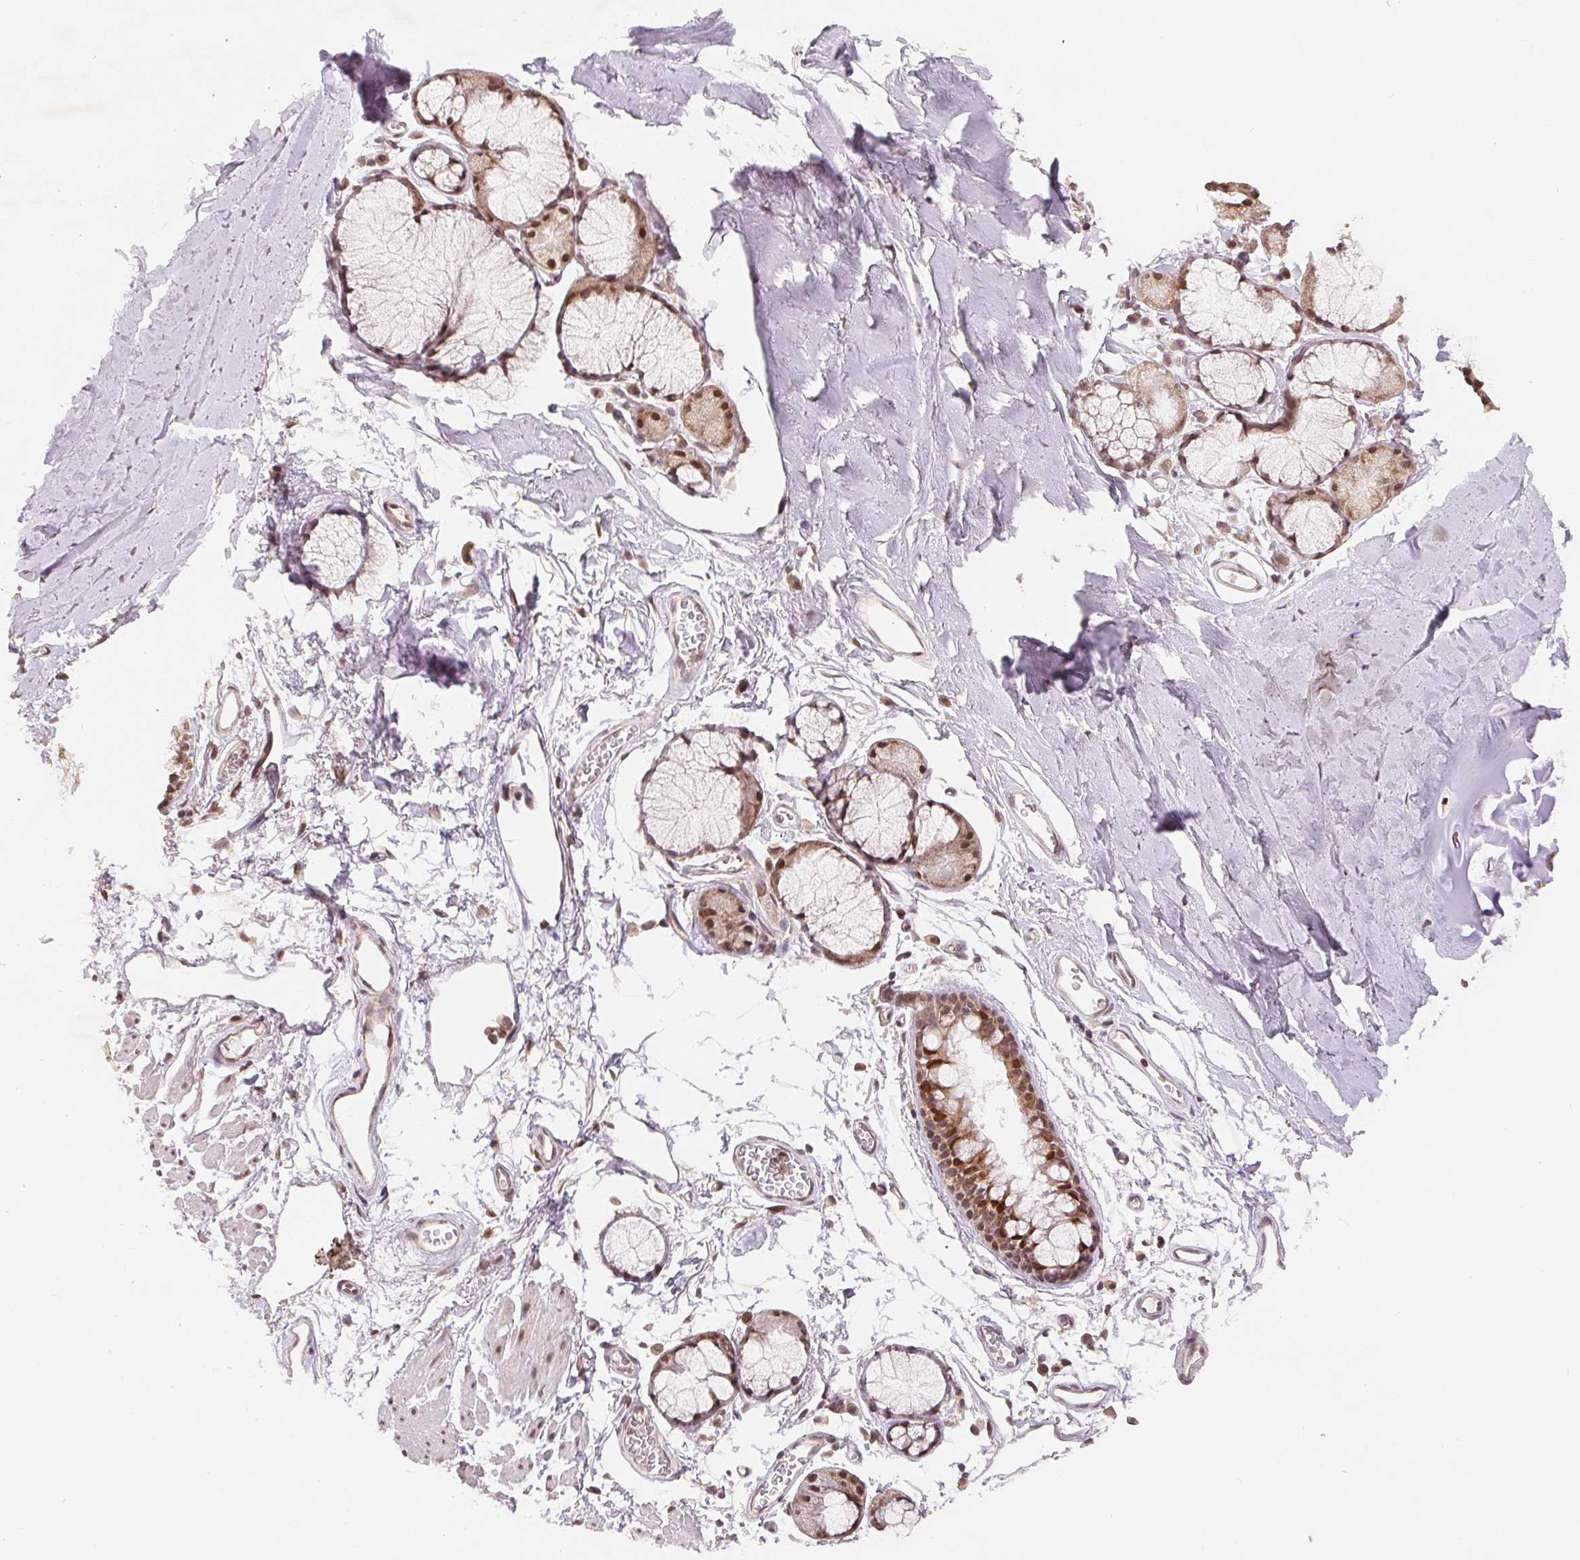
{"staining": {"intensity": "negative", "quantity": "none", "location": "none"}, "tissue": "adipose tissue", "cell_type": "Adipocytes", "image_type": "normal", "snomed": [{"axis": "morphology", "description": "Normal tissue, NOS"}, {"axis": "topography", "description": "Cartilage tissue"}, {"axis": "topography", "description": "Bronchus"}], "caption": "Immunohistochemical staining of normal adipose tissue displays no significant positivity in adipocytes. (DAB IHC with hematoxylin counter stain).", "gene": "HMGN3", "patient": {"sex": "female", "age": 79}}